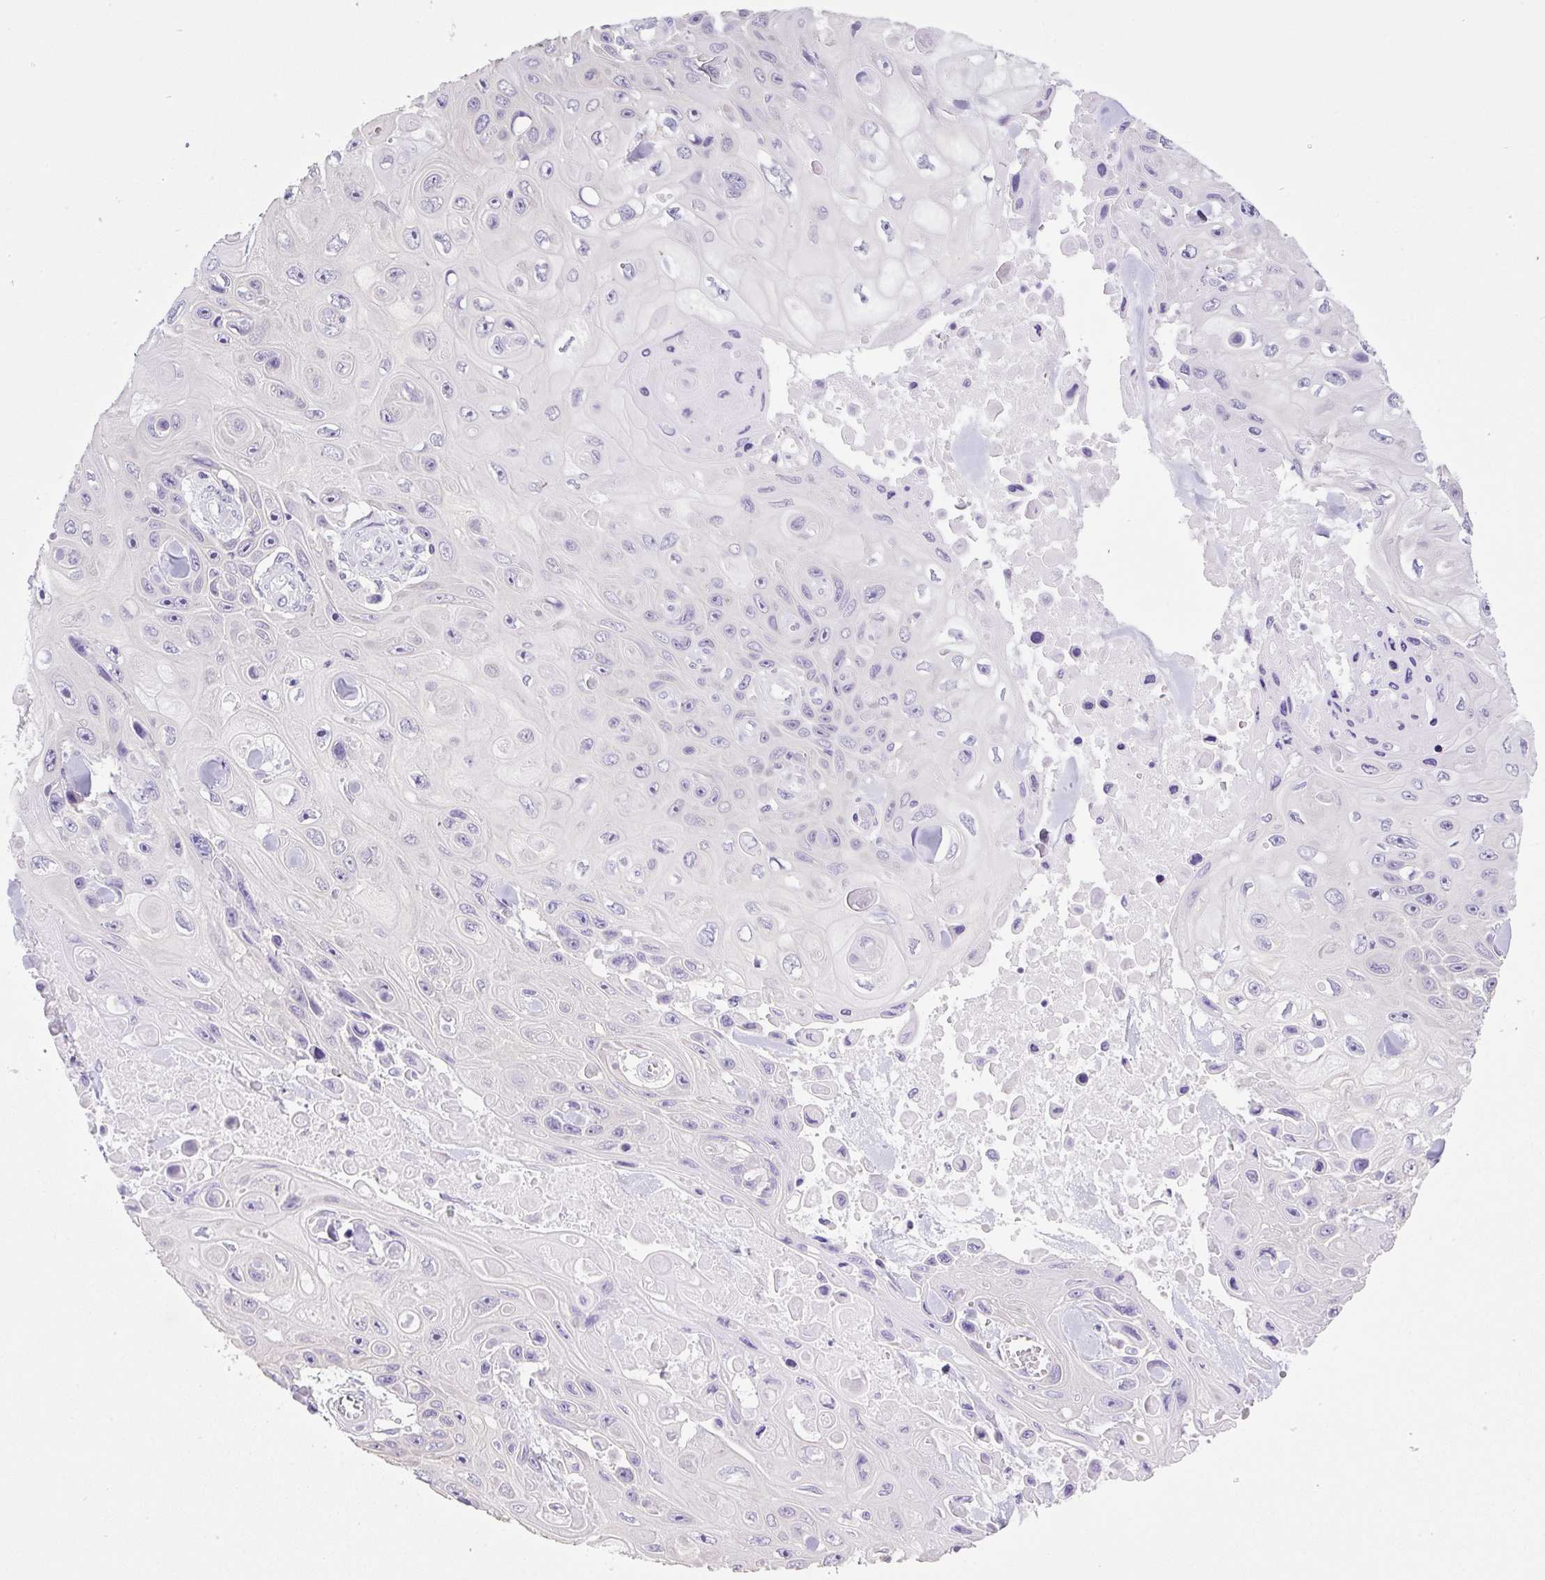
{"staining": {"intensity": "negative", "quantity": "none", "location": "none"}, "tissue": "skin cancer", "cell_type": "Tumor cells", "image_type": "cancer", "snomed": [{"axis": "morphology", "description": "Squamous cell carcinoma, NOS"}, {"axis": "topography", "description": "Skin"}], "caption": "Skin cancer (squamous cell carcinoma) was stained to show a protein in brown. There is no significant positivity in tumor cells. The staining is performed using DAB (3,3'-diaminobenzidine) brown chromogen with nuclei counter-stained in using hematoxylin.", "gene": "CAMK2B", "patient": {"sex": "male", "age": 82}}